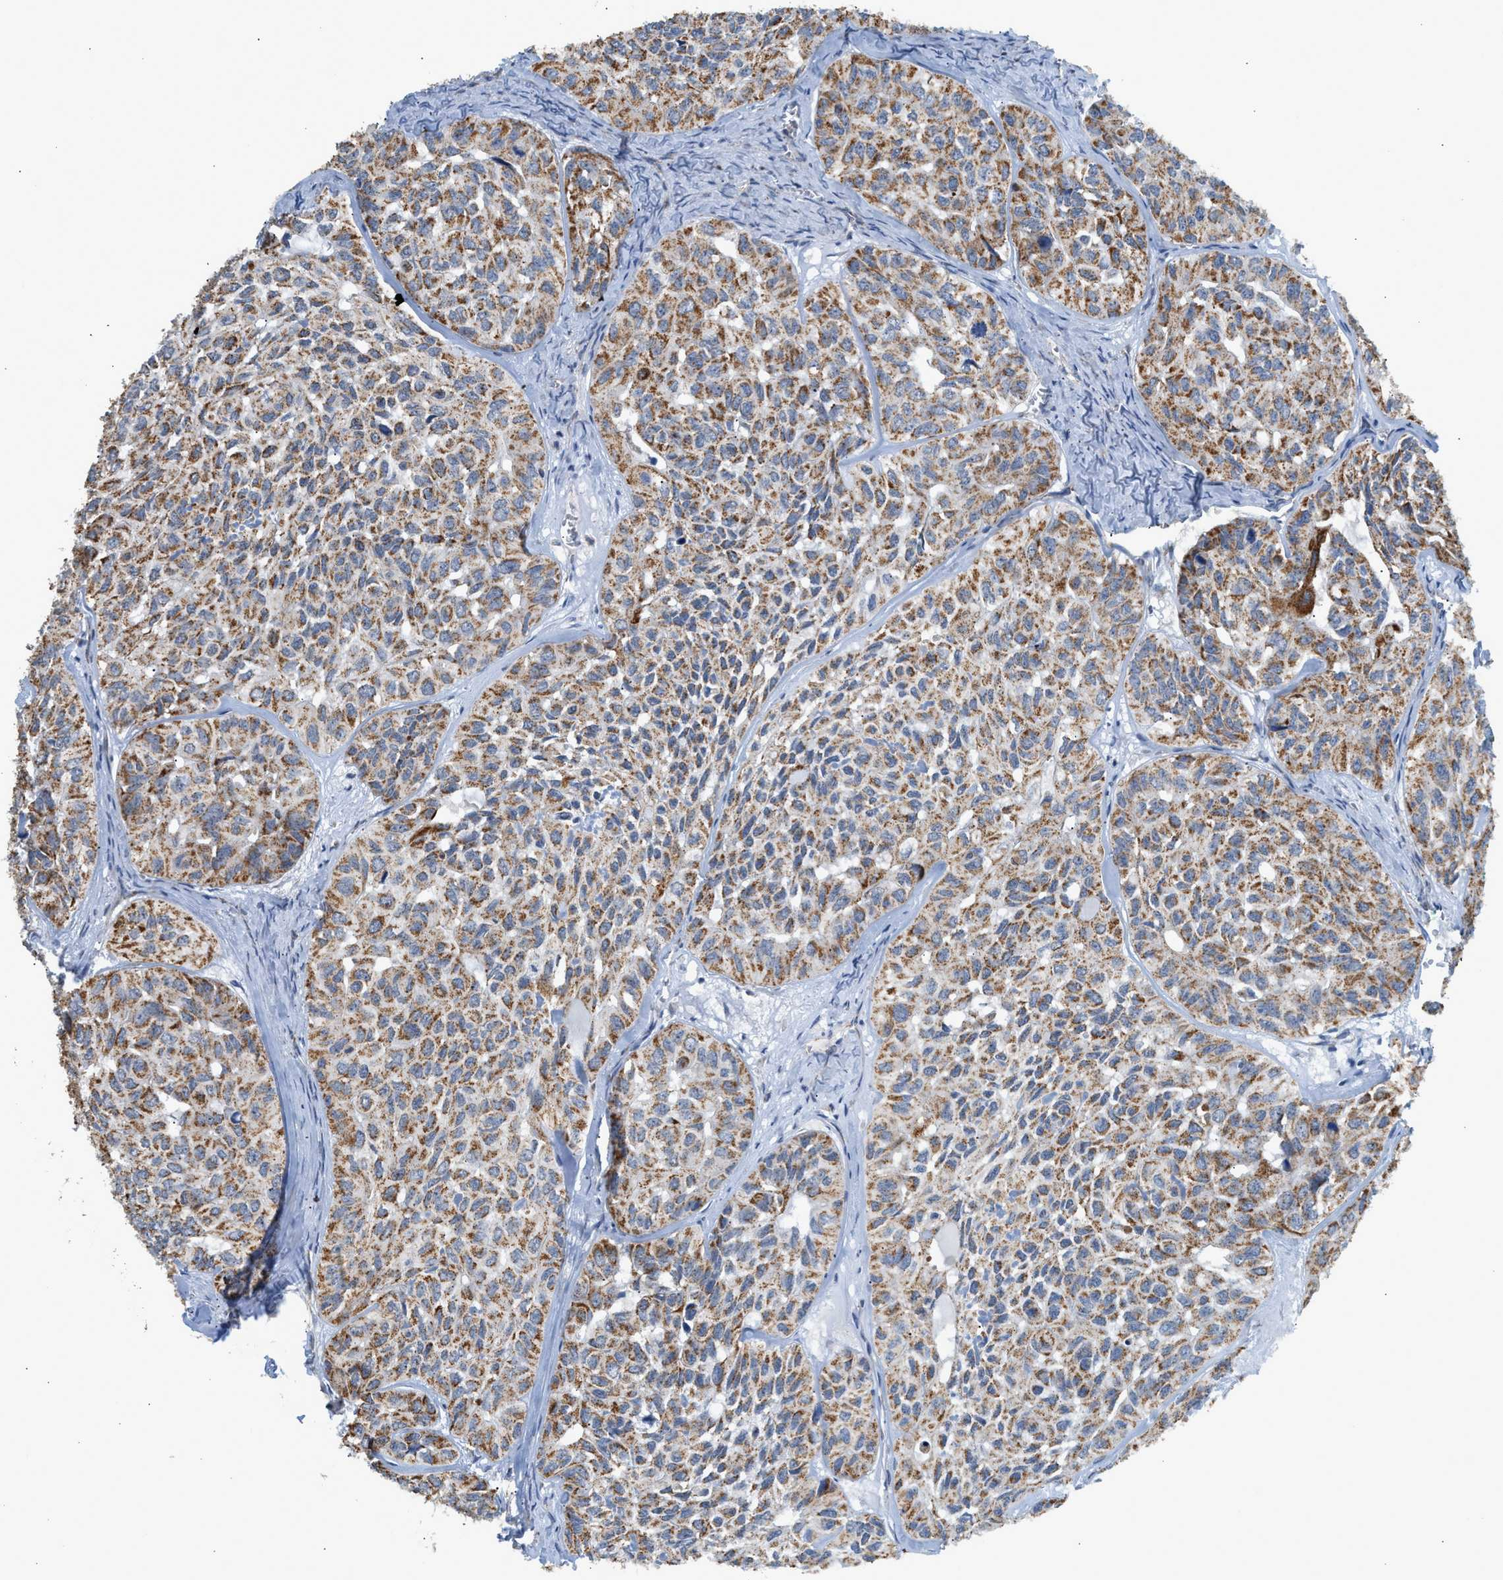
{"staining": {"intensity": "moderate", "quantity": ">75%", "location": "cytoplasmic/membranous"}, "tissue": "head and neck cancer", "cell_type": "Tumor cells", "image_type": "cancer", "snomed": [{"axis": "morphology", "description": "Adenocarcinoma, NOS"}, {"axis": "topography", "description": "Salivary gland, NOS"}, {"axis": "topography", "description": "Head-Neck"}], "caption": "Protein staining by immunohistochemistry reveals moderate cytoplasmic/membranous expression in approximately >75% of tumor cells in head and neck adenocarcinoma.", "gene": "GOT2", "patient": {"sex": "female", "age": 76}}